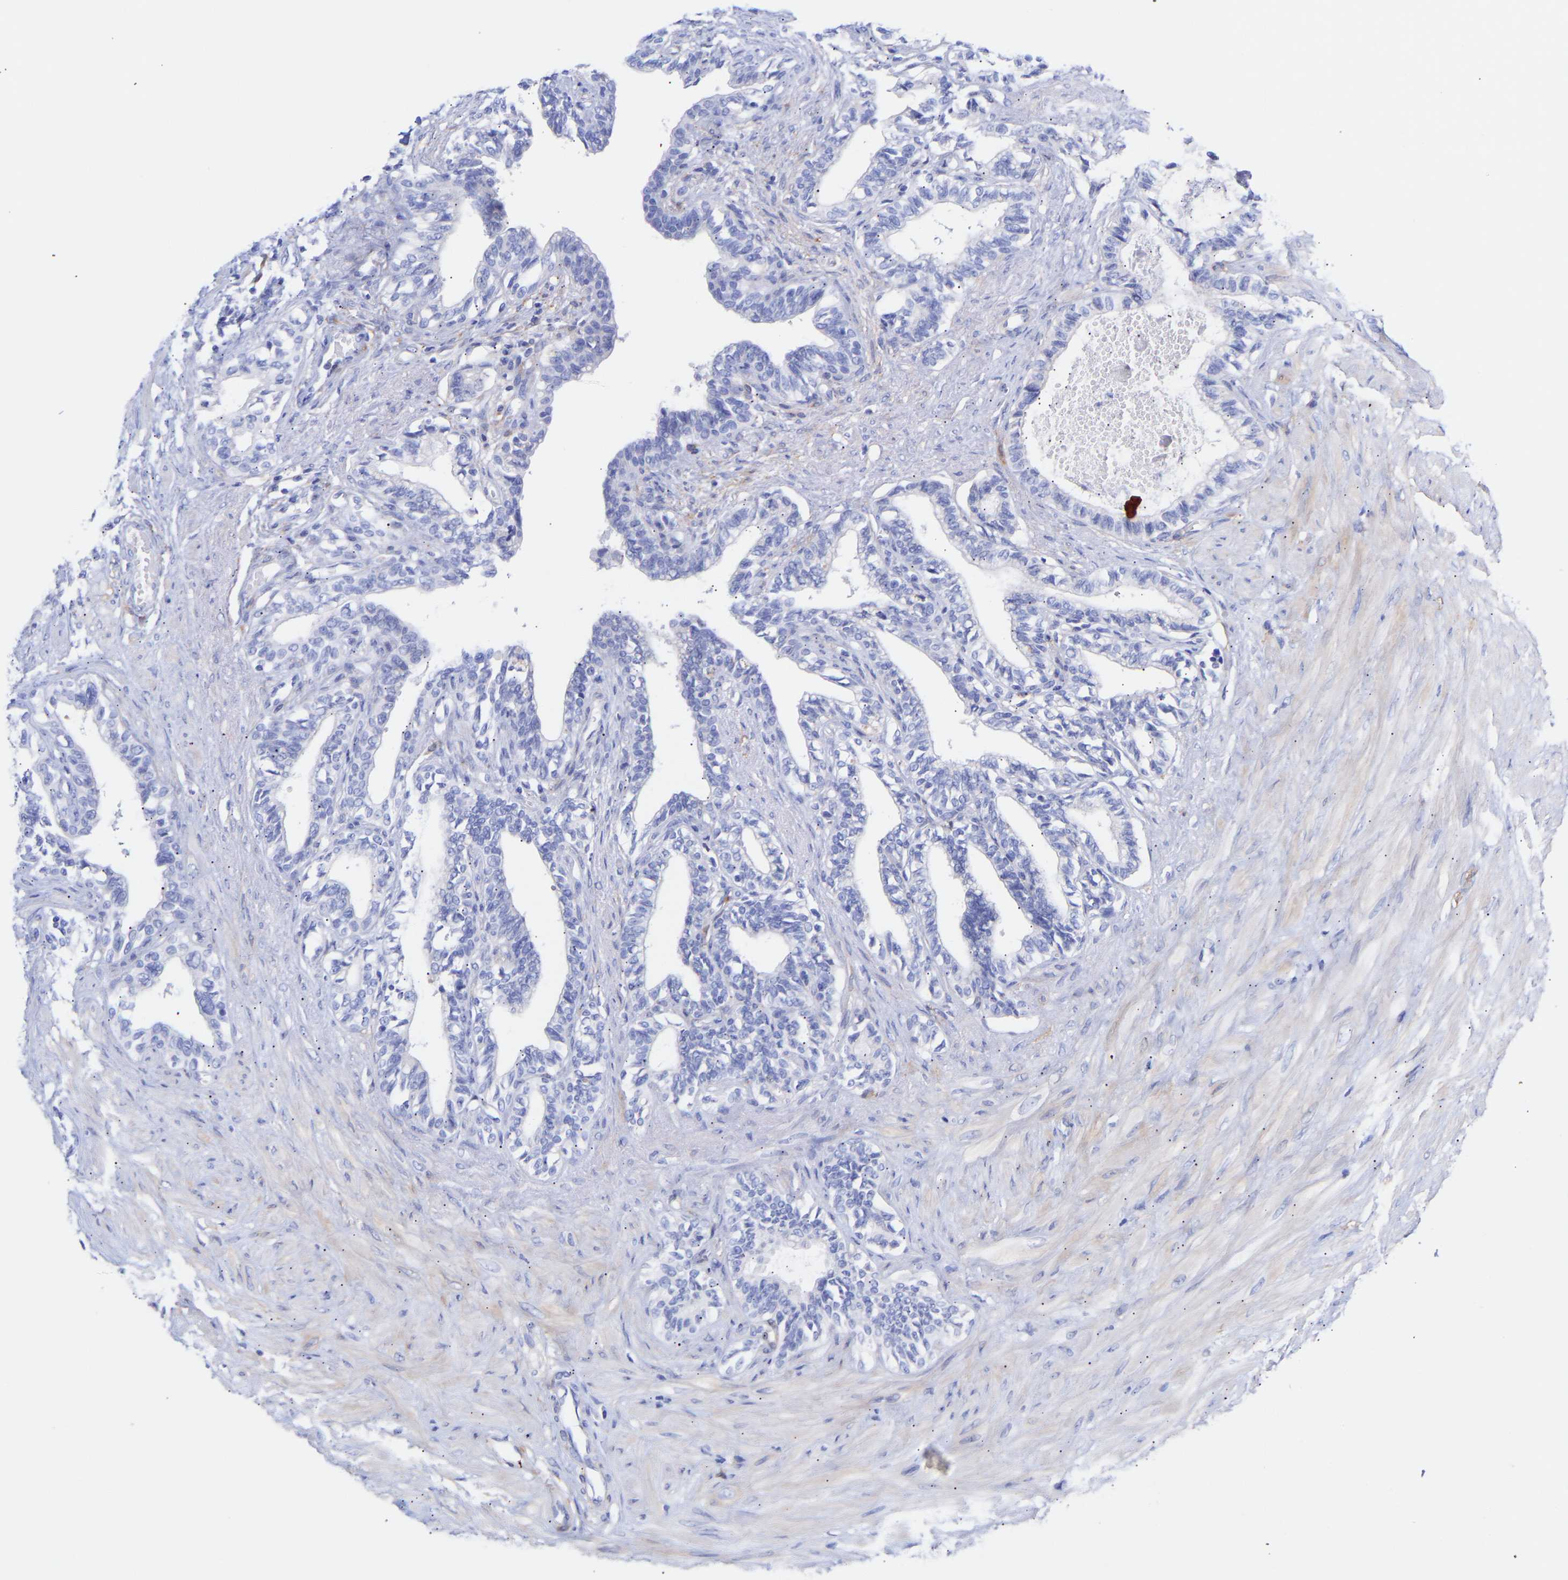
{"staining": {"intensity": "negative", "quantity": "none", "location": "none"}, "tissue": "seminal vesicle", "cell_type": "Glandular cells", "image_type": "normal", "snomed": [{"axis": "morphology", "description": "Normal tissue, NOS"}, {"axis": "morphology", "description": "Adenocarcinoma, High grade"}, {"axis": "topography", "description": "Prostate"}, {"axis": "topography", "description": "Seminal veicle"}], "caption": "A micrograph of human seminal vesicle is negative for staining in glandular cells.", "gene": "AMPH", "patient": {"sex": "male", "age": 55}}